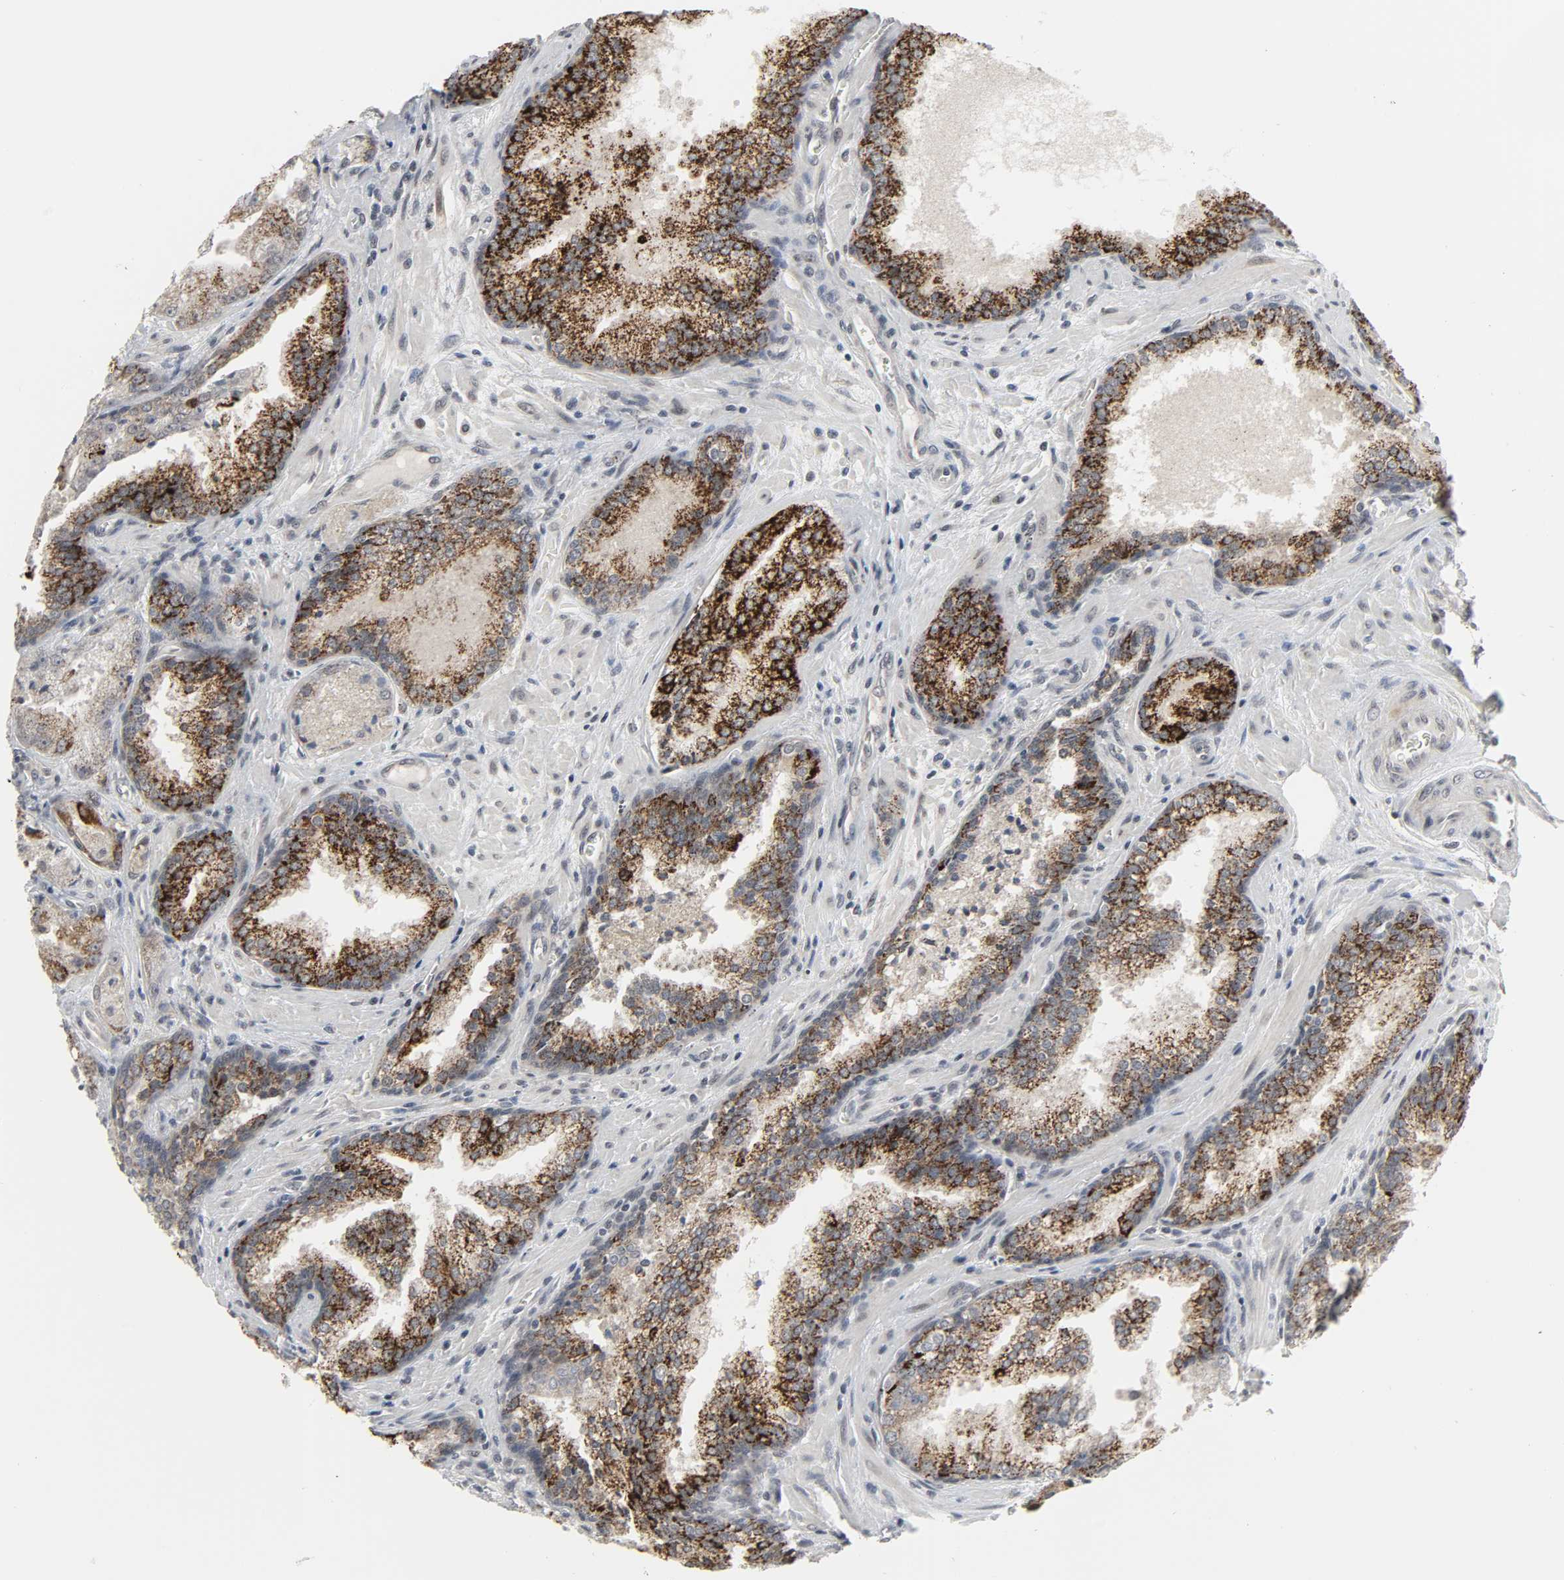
{"staining": {"intensity": "strong", "quantity": ">75%", "location": "cytoplasmic/membranous"}, "tissue": "prostate cancer", "cell_type": "Tumor cells", "image_type": "cancer", "snomed": [{"axis": "morphology", "description": "Adenocarcinoma, Low grade"}, {"axis": "topography", "description": "Prostate"}], "caption": "Tumor cells display high levels of strong cytoplasmic/membranous expression in approximately >75% of cells in prostate cancer (adenocarcinoma (low-grade)).", "gene": "MUC1", "patient": {"sex": "male", "age": 60}}